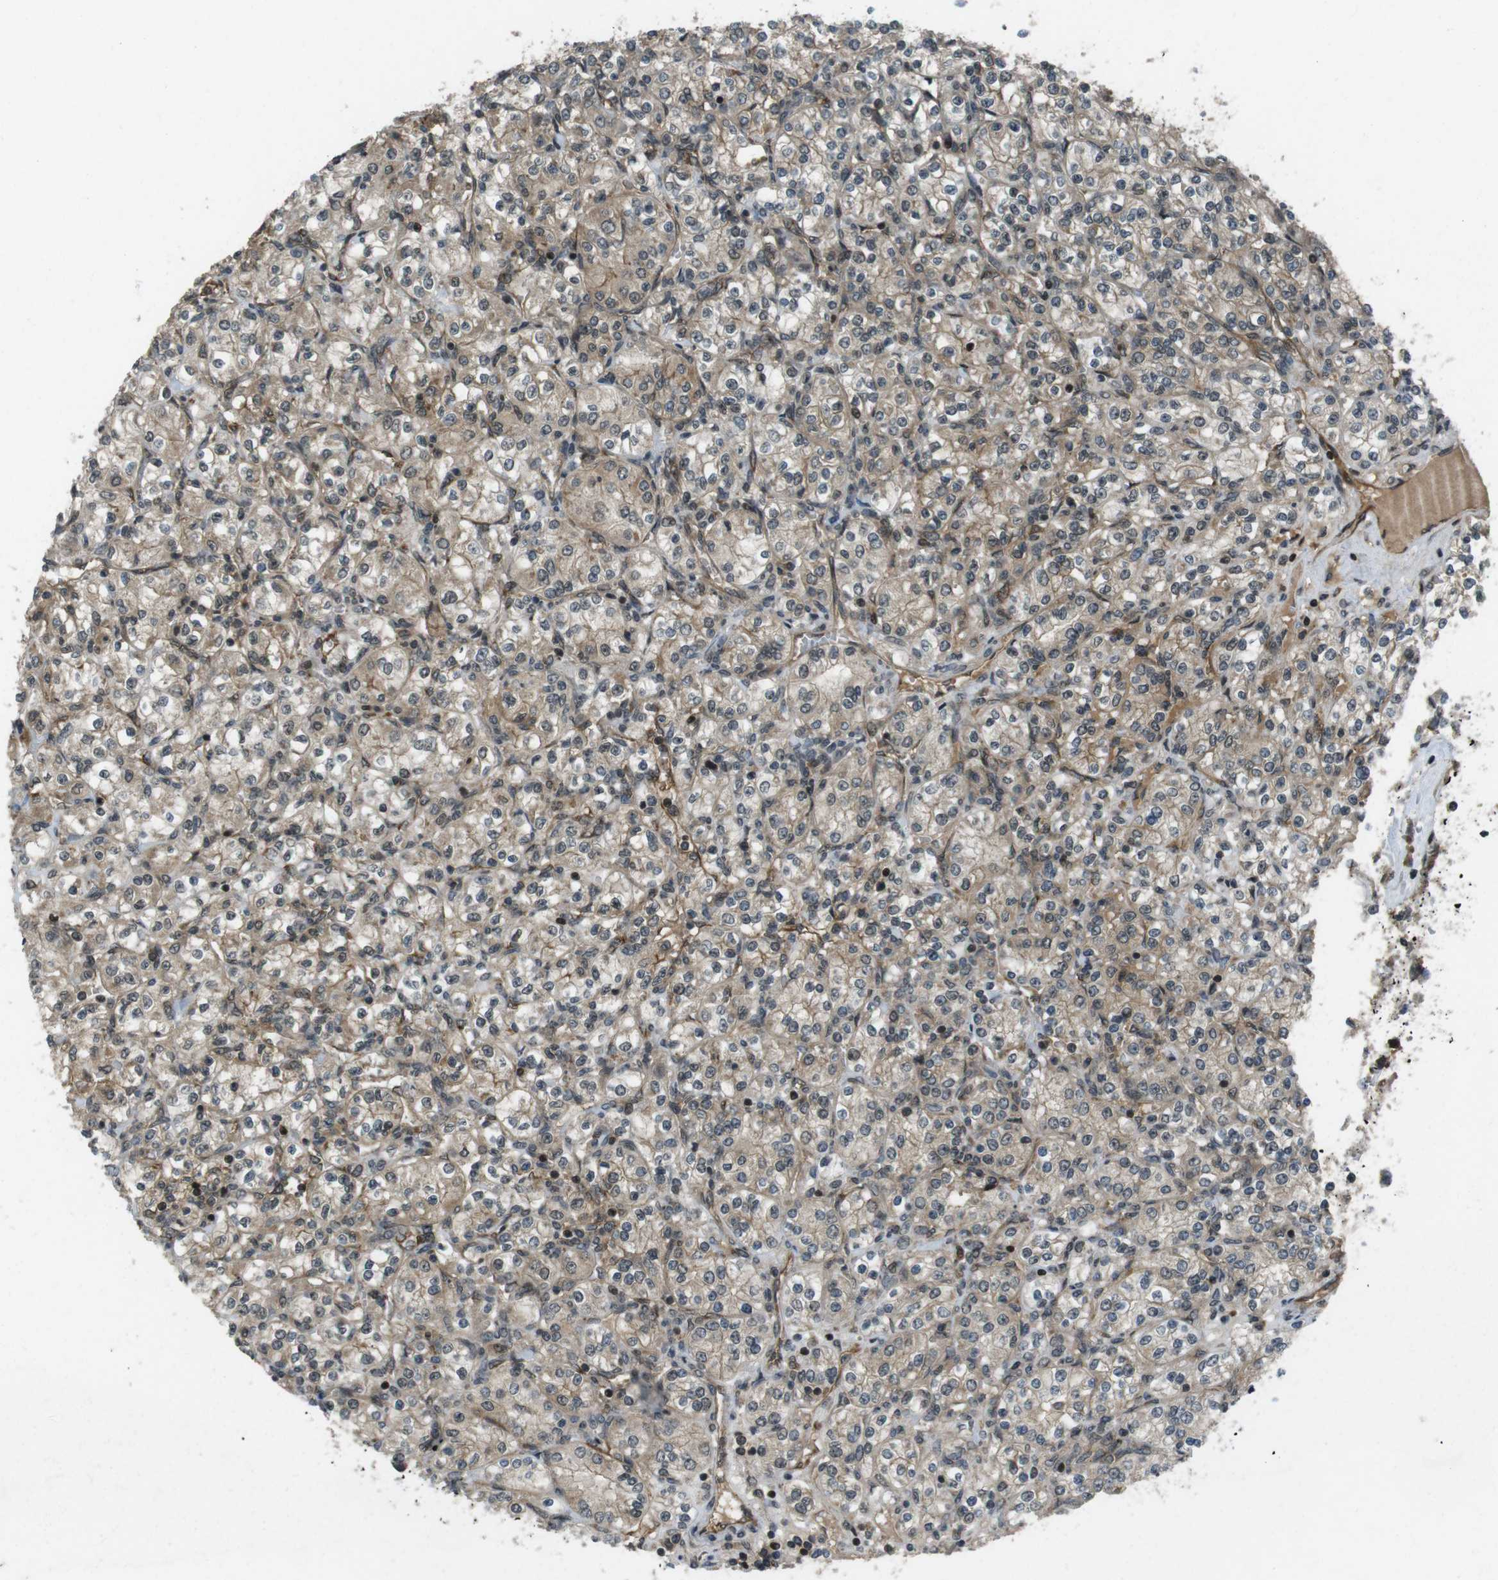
{"staining": {"intensity": "weak", "quantity": "25%-75%", "location": "cytoplasmic/membranous"}, "tissue": "renal cancer", "cell_type": "Tumor cells", "image_type": "cancer", "snomed": [{"axis": "morphology", "description": "Adenocarcinoma, NOS"}, {"axis": "topography", "description": "Kidney"}], "caption": "IHC staining of renal adenocarcinoma, which exhibits low levels of weak cytoplasmic/membranous staining in approximately 25%-75% of tumor cells indicating weak cytoplasmic/membranous protein positivity. The staining was performed using DAB (3,3'-diaminobenzidine) (brown) for protein detection and nuclei were counterstained in hematoxylin (blue).", "gene": "TIAM2", "patient": {"sex": "male", "age": 77}}